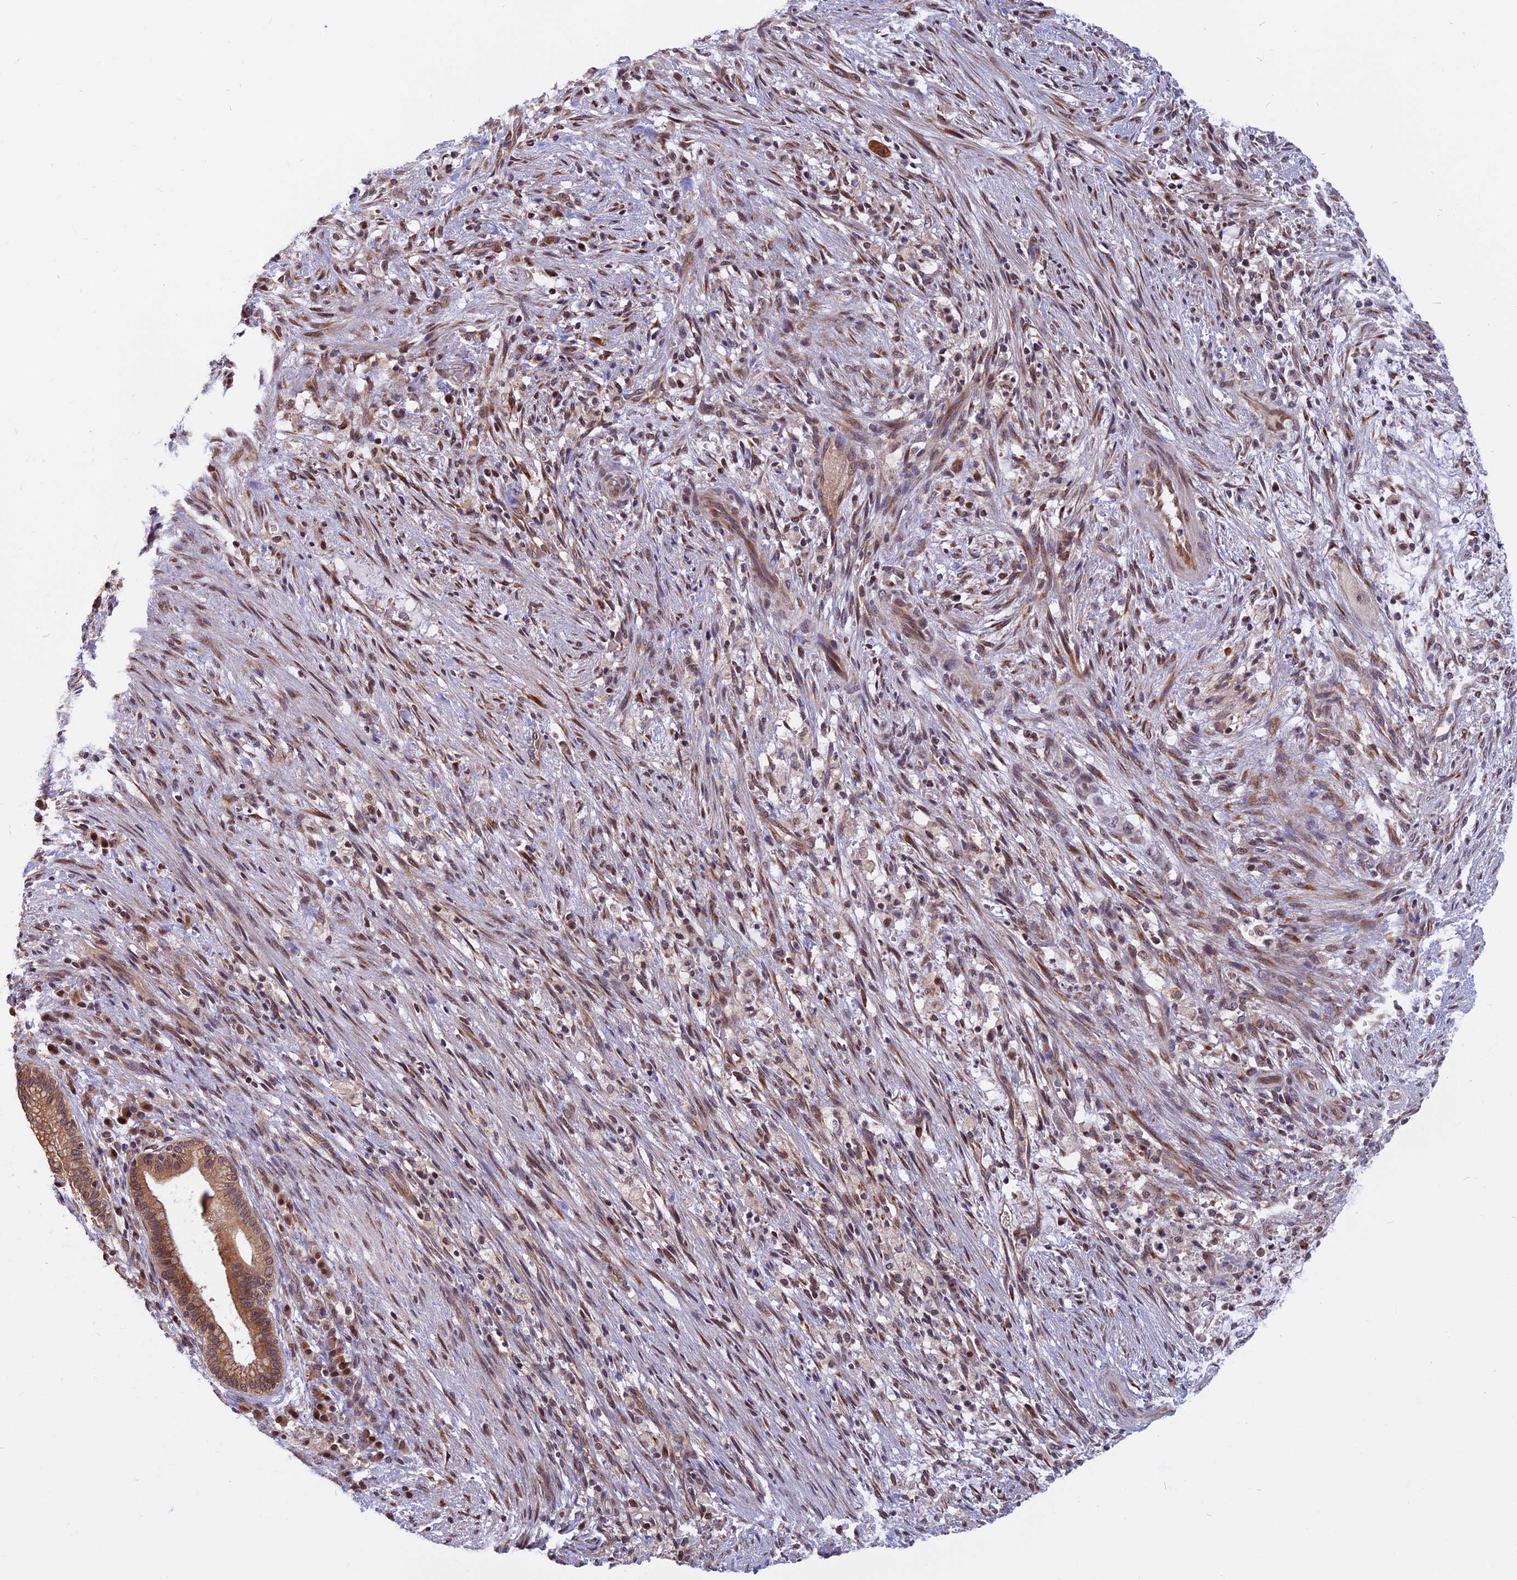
{"staining": {"intensity": "moderate", "quantity": ">75%", "location": "cytoplasmic/membranous,nuclear"}, "tissue": "liver cancer", "cell_type": "Tumor cells", "image_type": "cancer", "snomed": [{"axis": "morphology", "description": "Normal tissue, NOS"}, {"axis": "morphology", "description": "Cholangiocarcinoma"}, {"axis": "topography", "description": "Liver"}, {"axis": "topography", "description": "Peripheral nerve tissue"}], "caption": "Immunohistochemical staining of human liver cancer (cholangiocarcinoma) displays moderate cytoplasmic/membranous and nuclear protein positivity in approximately >75% of tumor cells.", "gene": "CCDC113", "patient": {"sex": "female", "age": 73}}